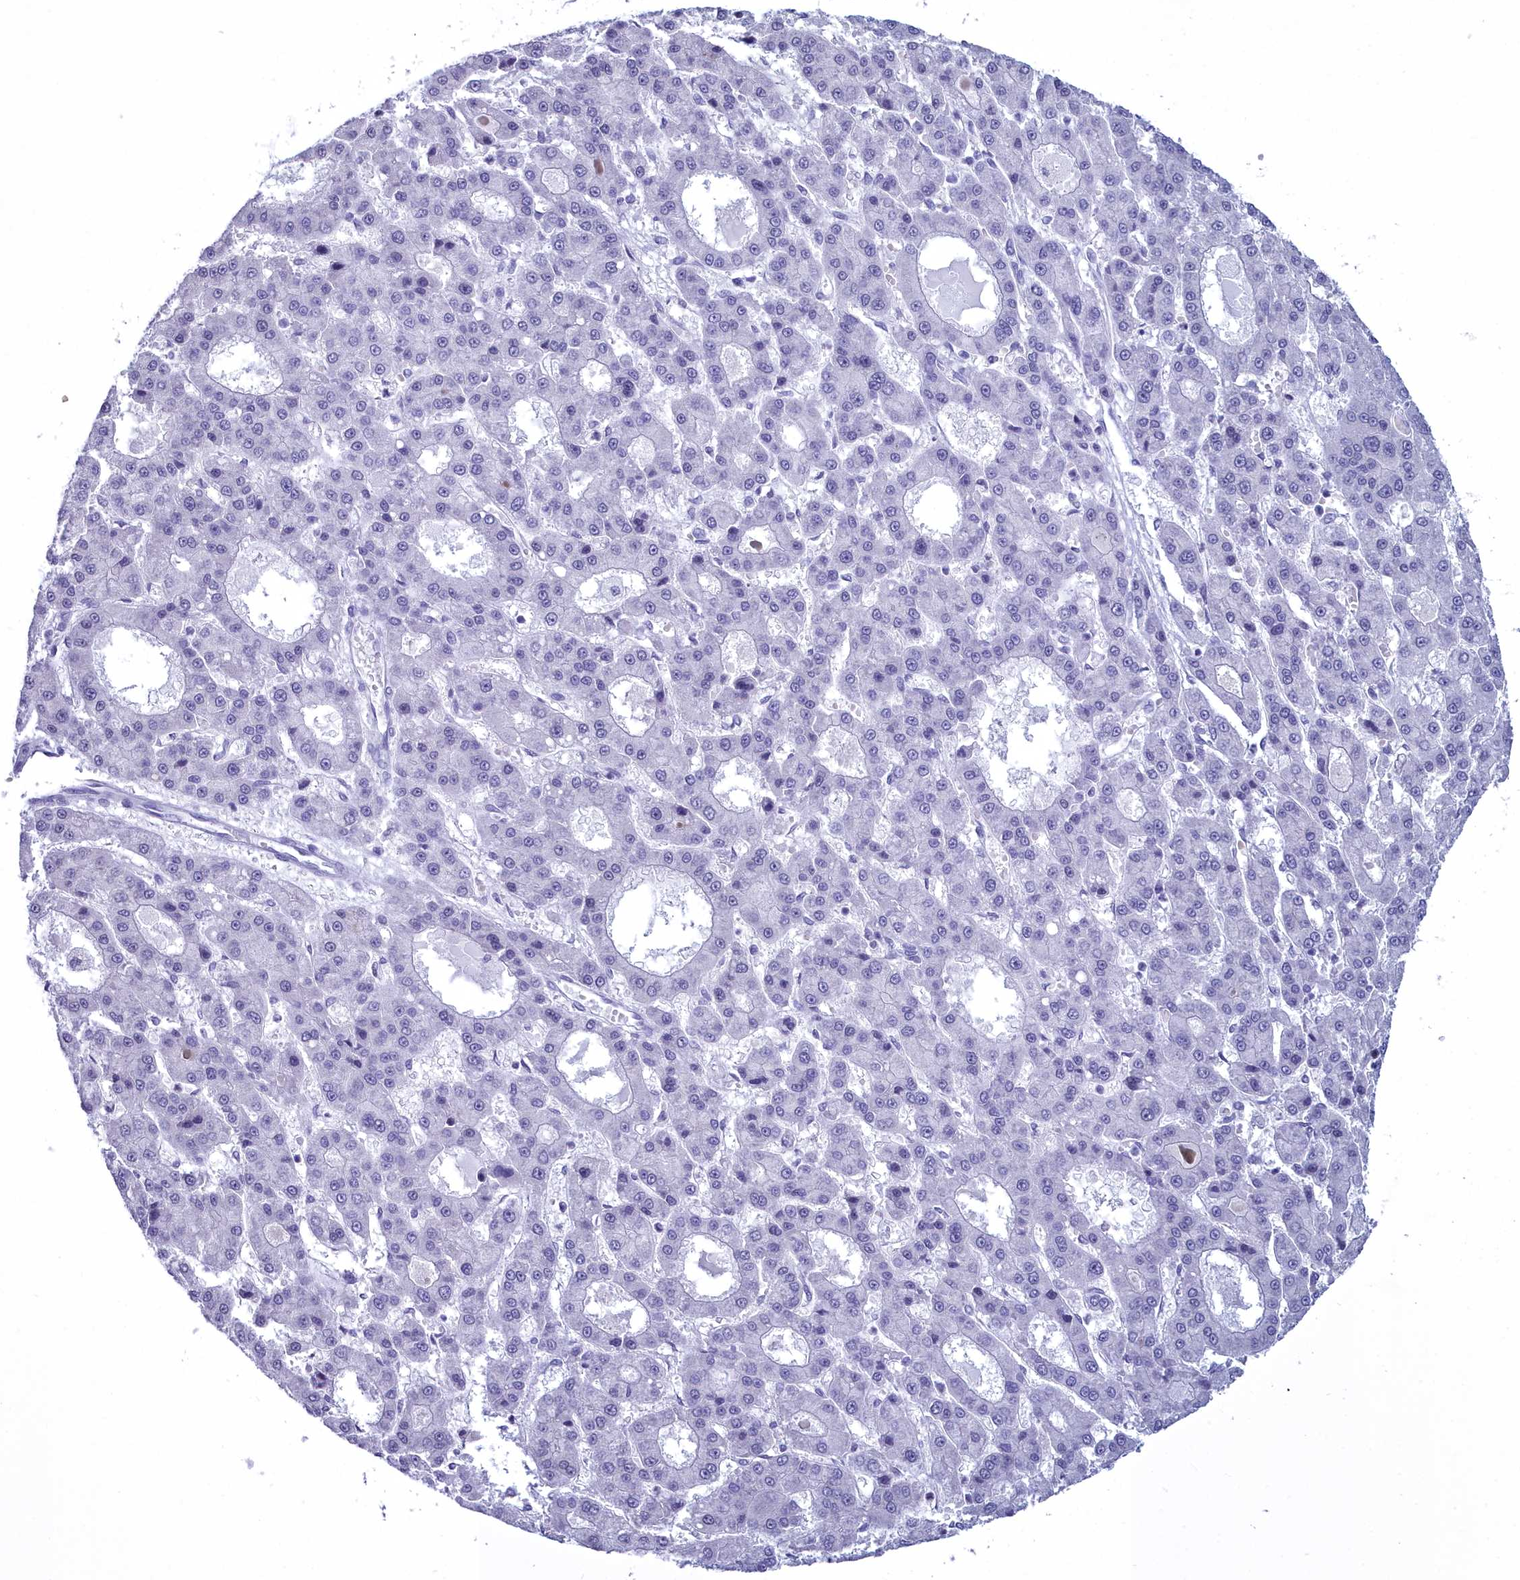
{"staining": {"intensity": "negative", "quantity": "none", "location": "none"}, "tissue": "liver cancer", "cell_type": "Tumor cells", "image_type": "cancer", "snomed": [{"axis": "morphology", "description": "Carcinoma, Hepatocellular, NOS"}, {"axis": "topography", "description": "Liver"}], "caption": "DAB immunohistochemical staining of liver hepatocellular carcinoma displays no significant positivity in tumor cells.", "gene": "MAP6", "patient": {"sex": "male", "age": 70}}